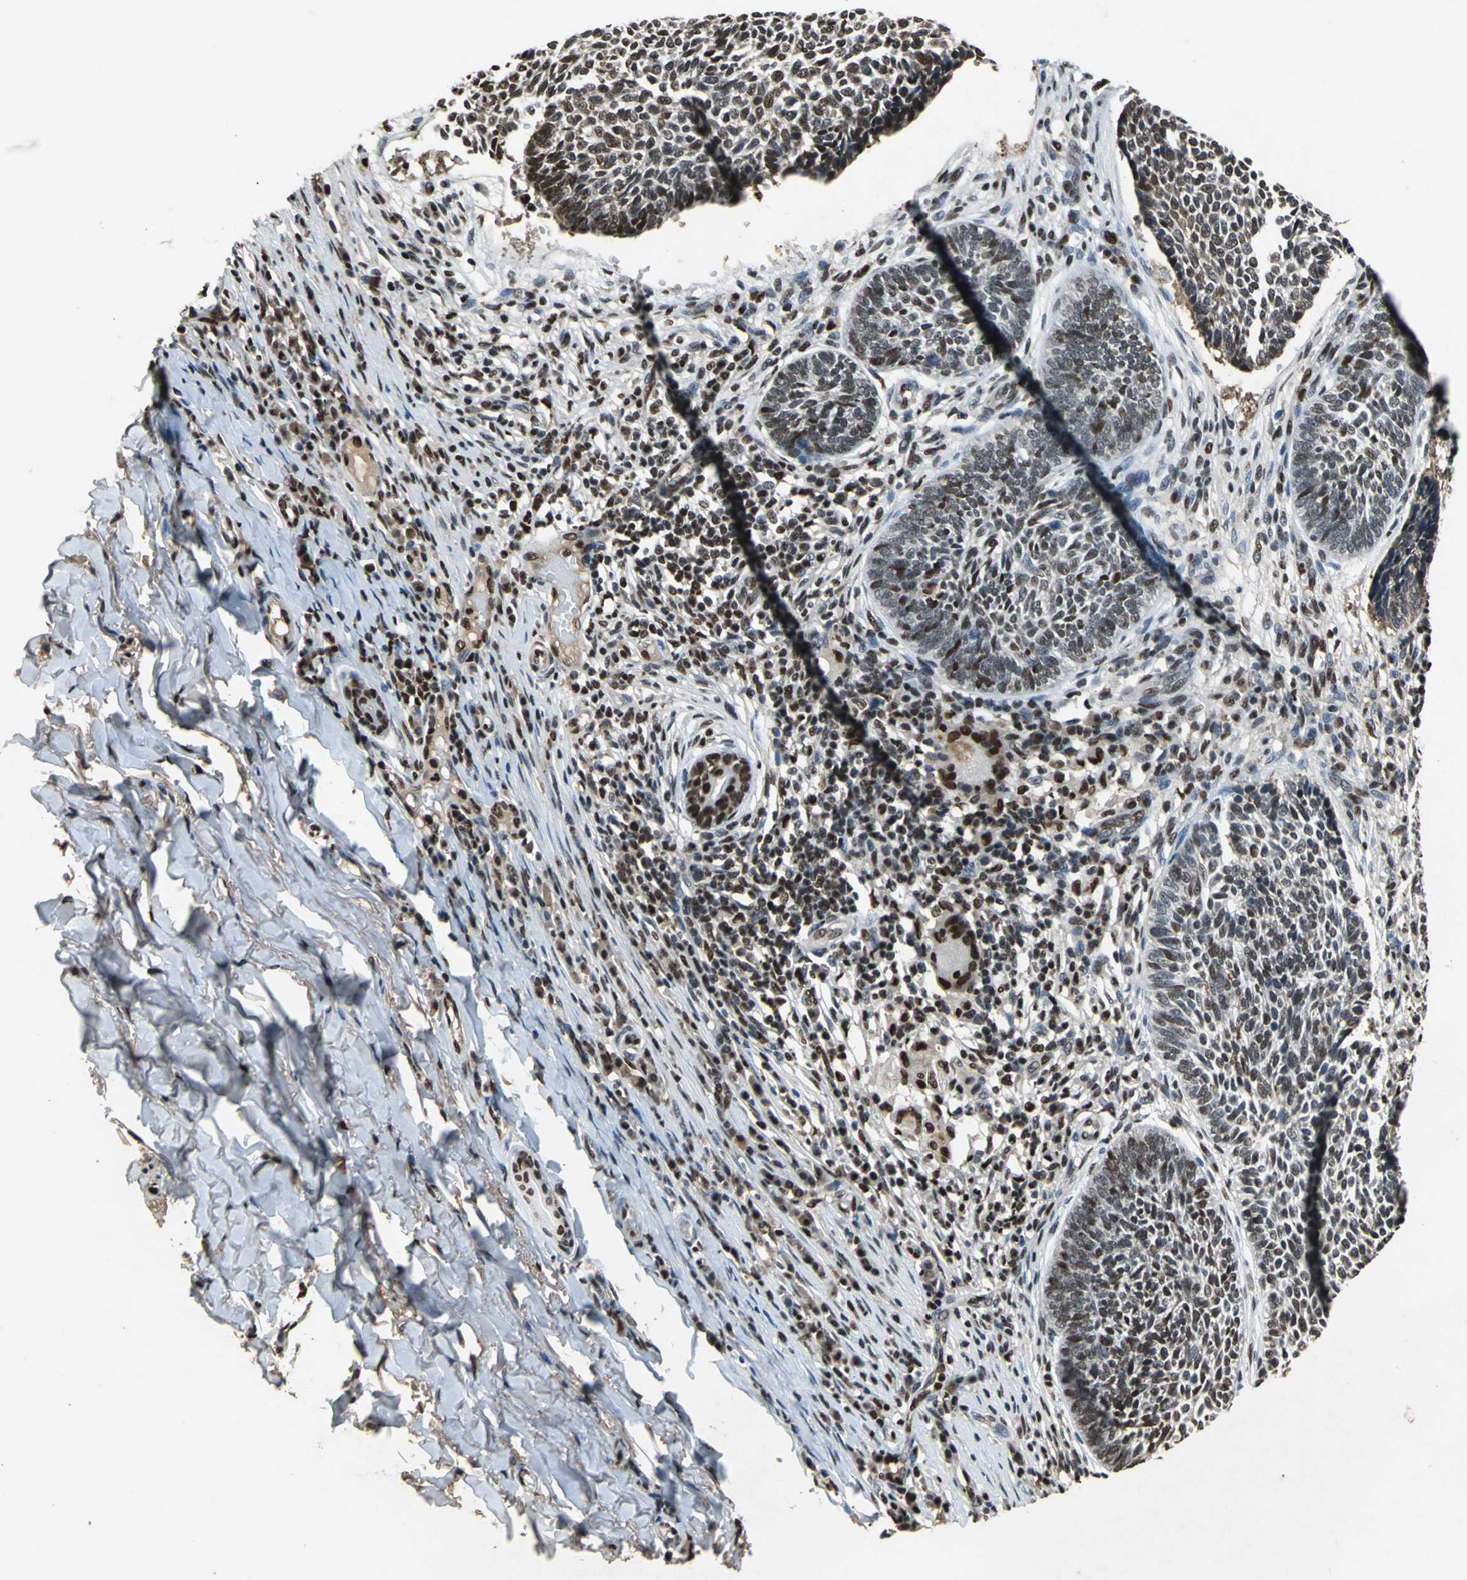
{"staining": {"intensity": "moderate", "quantity": ">75%", "location": "nuclear"}, "tissue": "skin cancer", "cell_type": "Tumor cells", "image_type": "cancer", "snomed": [{"axis": "morphology", "description": "Normal tissue, NOS"}, {"axis": "morphology", "description": "Basal cell carcinoma"}, {"axis": "topography", "description": "Skin"}], "caption": "DAB immunohistochemical staining of human skin cancer displays moderate nuclear protein staining in approximately >75% of tumor cells.", "gene": "ANP32A", "patient": {"sex": "male", "age": 87}}